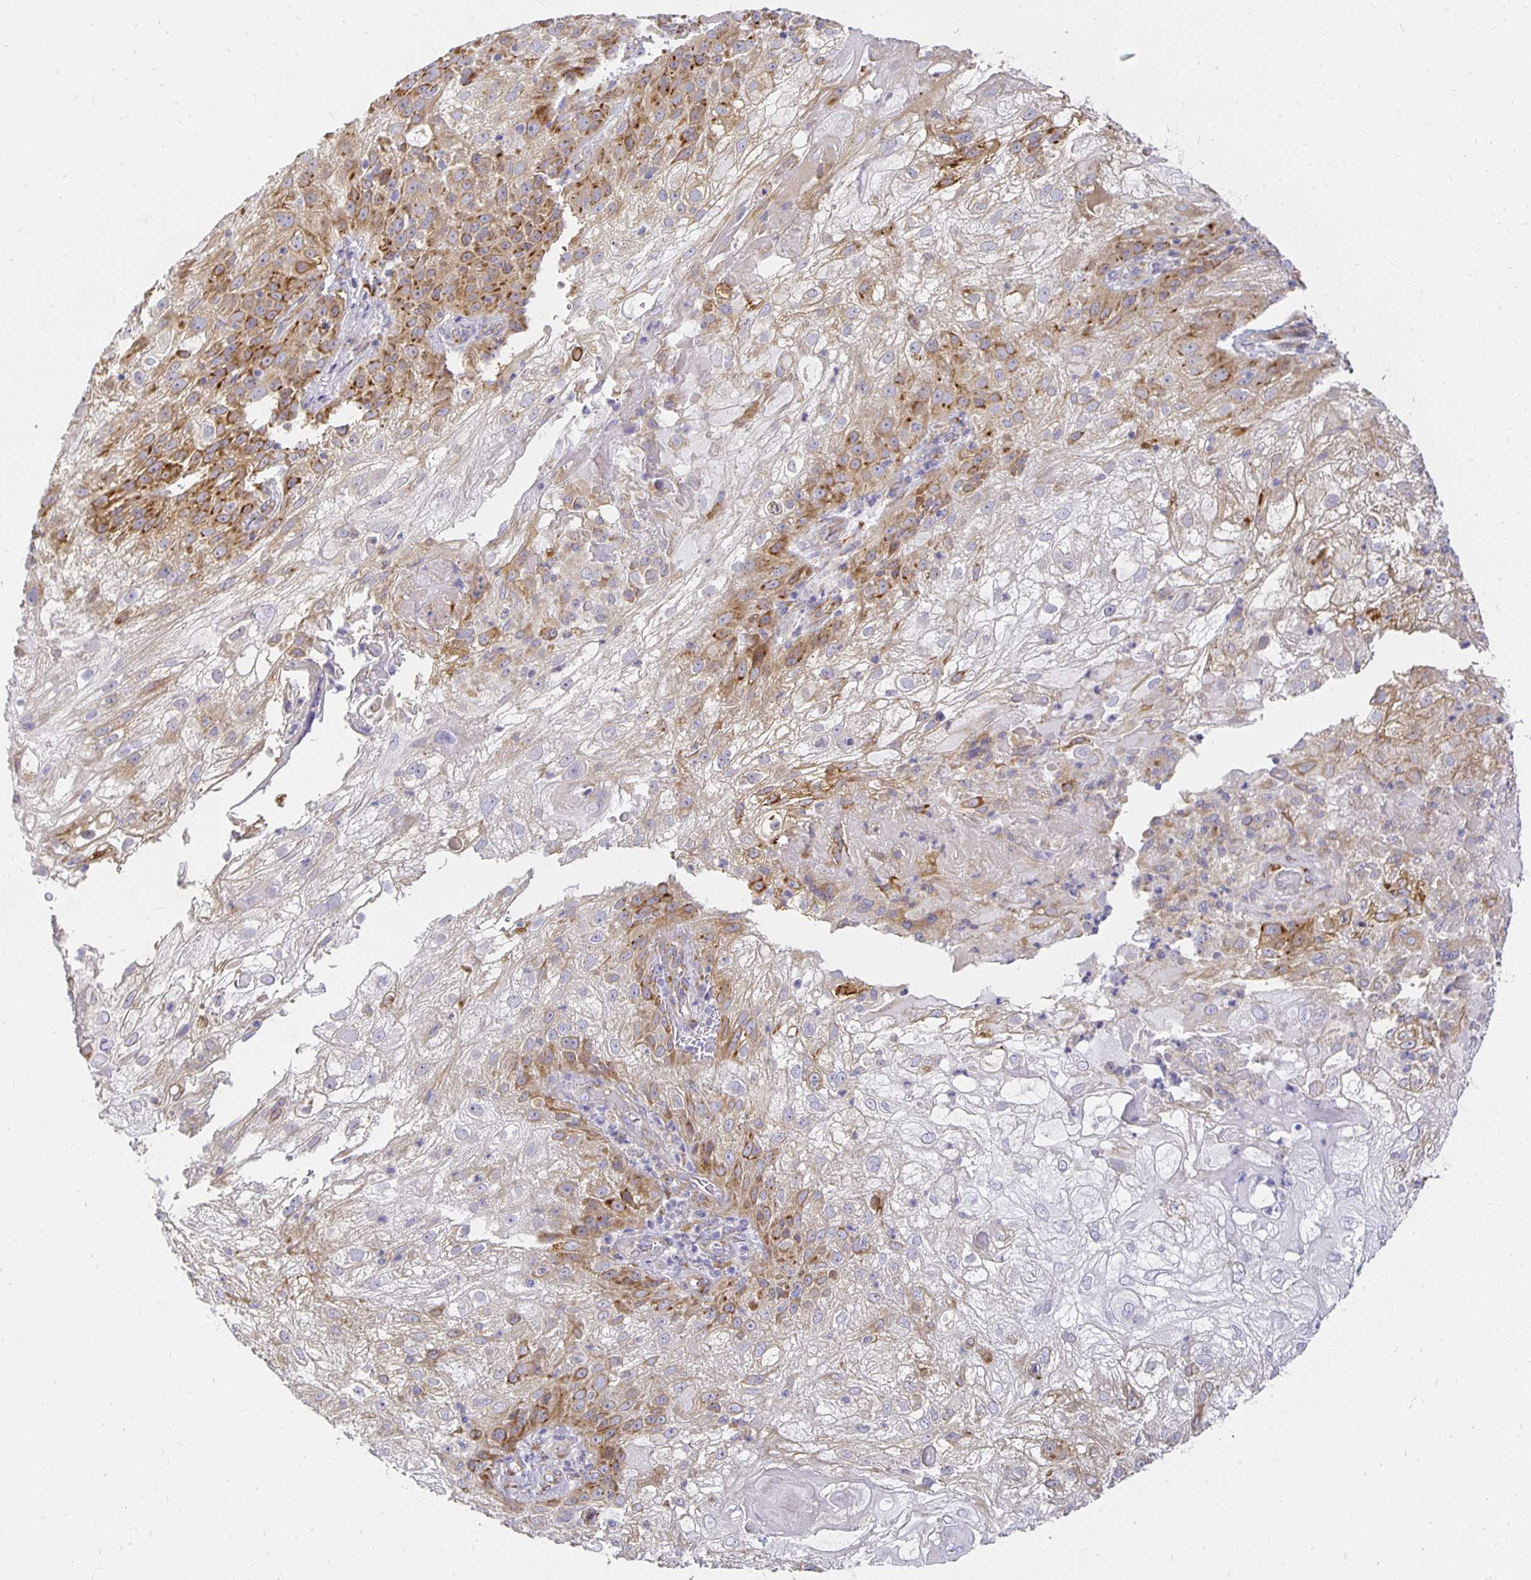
{"staining": {"intensity": "strong", "quantity": "<25%", "location": "cytoplasmic/membranous"}, "tissue": "skin cancer", "cell_type": "Tumor cells", "image_type": "cancer", "snomed": [{"axis": "morphology", "description": "Normal tissue, NOS"}, {"axis": "morphology", "description": "Squamous cell carcinoma, NOS"}, {"axis": "topography", "description": "Skin"}], "caption": "This photomicrograph exhibits squamous cell carcinoma (skin) stained with IHC to label a protein in brown. The cytoplasmic/membranous of tumor cells show strong positivity for the protein. Nuclei are counter-stained blue.", "gene": "PLOD1", "patient": {"sex": "female", "age": 83}}